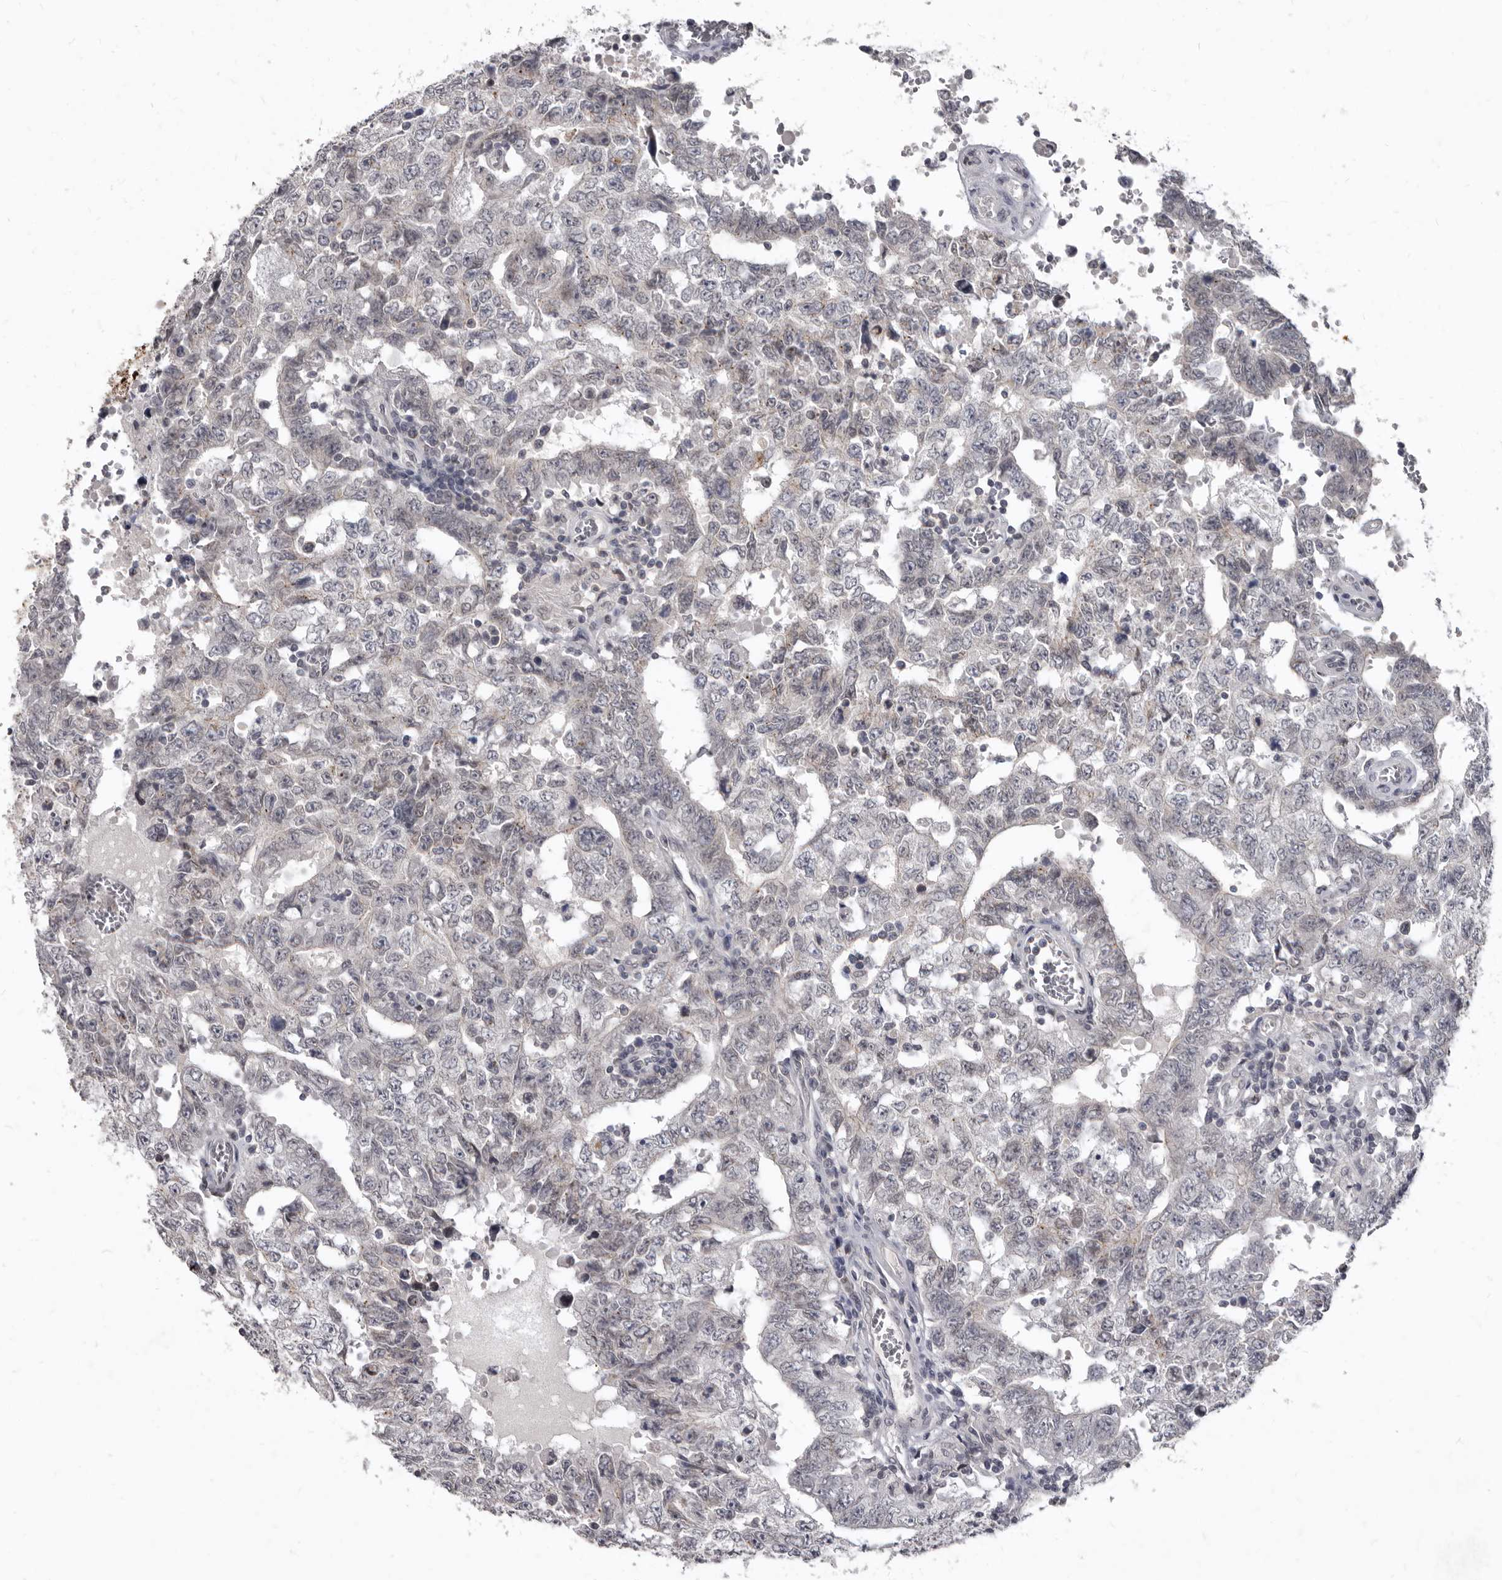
{"staining": {"intensity": "negative", "quantity": "none", "location": "none"}, "tissue": "testis cancer", "cell_type": "Tumor cells", "image_type": "cancer", "snomed": [{"axis": "morphology", "description": "Carcinoma, Embryonal, NOS"}, {"axis": "topography", "description": "Testis"}], "caption": "IHC micrograph of neoplastic tissue: human testis cancer (embryonal carcinoma) stained with DAB (3,3'-diaminobenzidine) displays no significant protein expression in tumor cells.", "gene": "SULT1E1", "patient": {"sex": "male", "age": 26}}